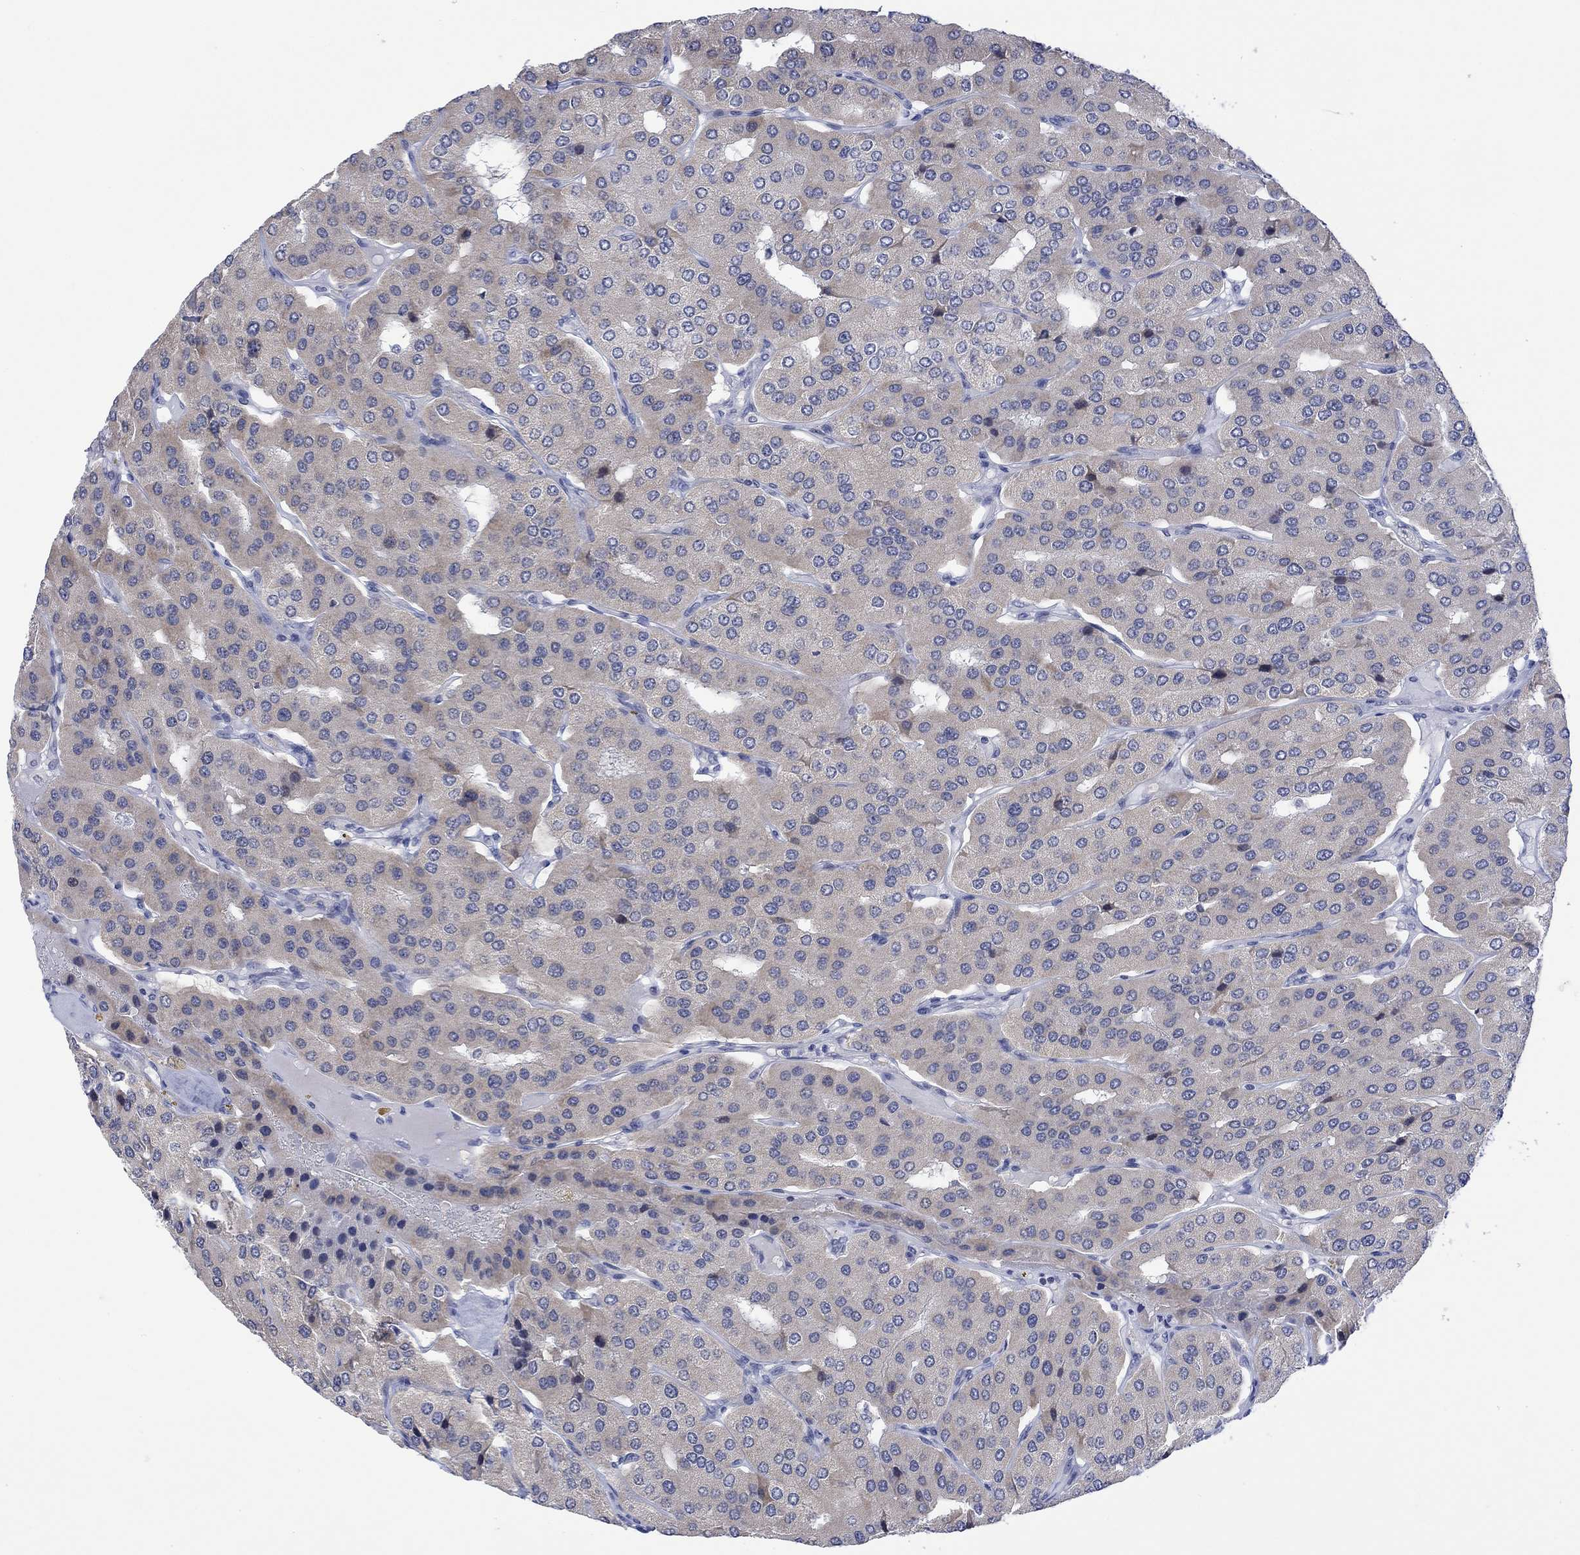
{"staining": {"intensity": "weak", "quantity": "<25%", "location": "cytoplasmic/membranous"}, "tissue": "parathyroid gland", "cell_type": "Glandular cells", "image_type": "normal", "snomed": [{"axis": "morphology", "description": "Normal tissue, NOS"}, {"axis": "morphology", "description": "Adenoma, NOS"}, {"axis": "topography", "description": "Parathyroid gland"}], "caption": "A high-resolution histopathology image shows IHC staining of benign parathyroid gland, which exhibits no significant expression in glandular cells.", "gene": "DCX", "patient": {"sex": "female", "age": 86}}